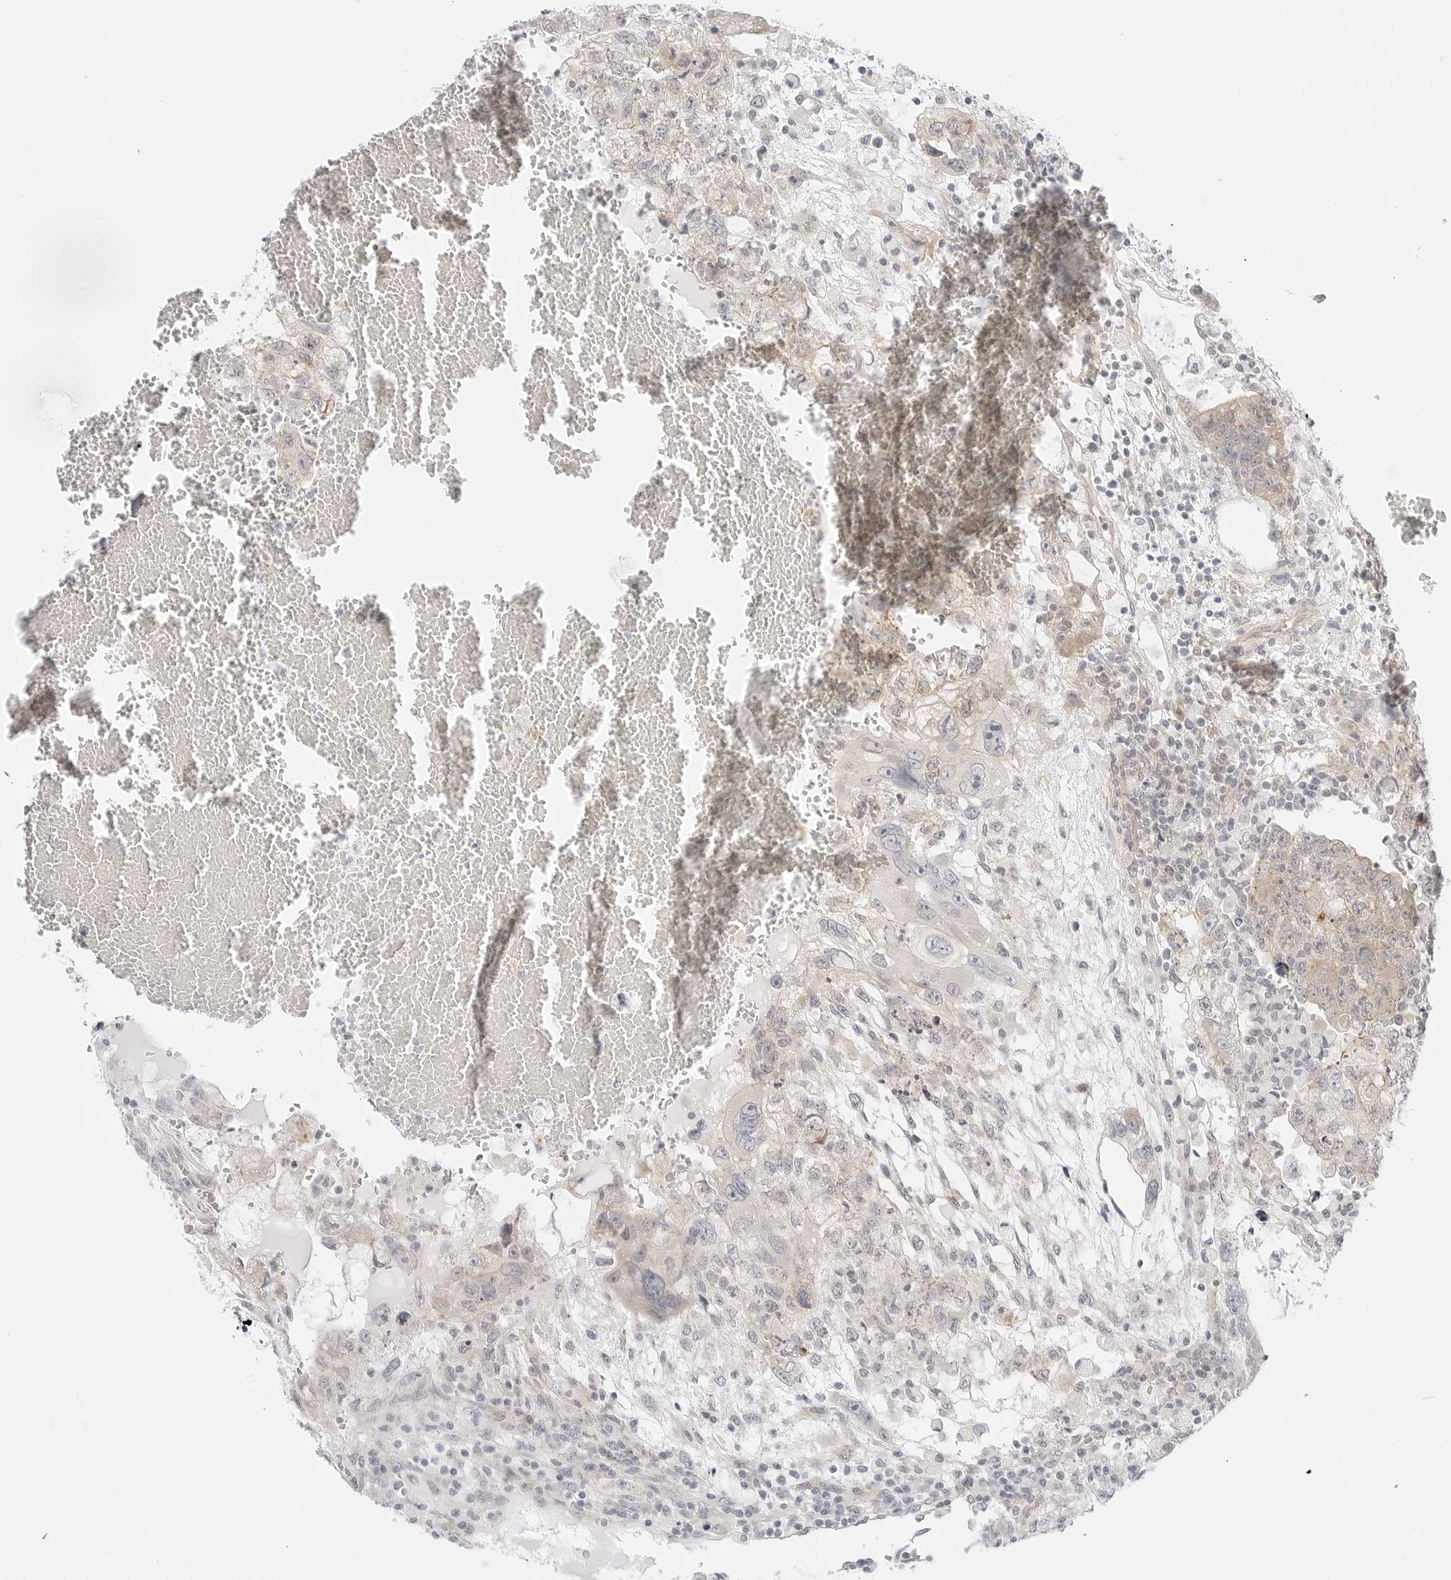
{"staining": {"intensity": "weak", "quantity": "<25%", "location": "cytoplasmic/membranous"}, "tissue": "testis cancer", "cell_type": "Tumor cells", "image_type": "cancer", "snomed": [{"axis": "morphology", "description": "Carcinoma, Embryonal, NOS"}, {"axis": "topography", "description": "Testis"}], "caption": "Human testis embryonal carcinoma stained for a protein using immunohistochemistry shows no positivity in tumor cells.", "gene": "TCP1", "patient": {"sex": "male", "age": 36}}